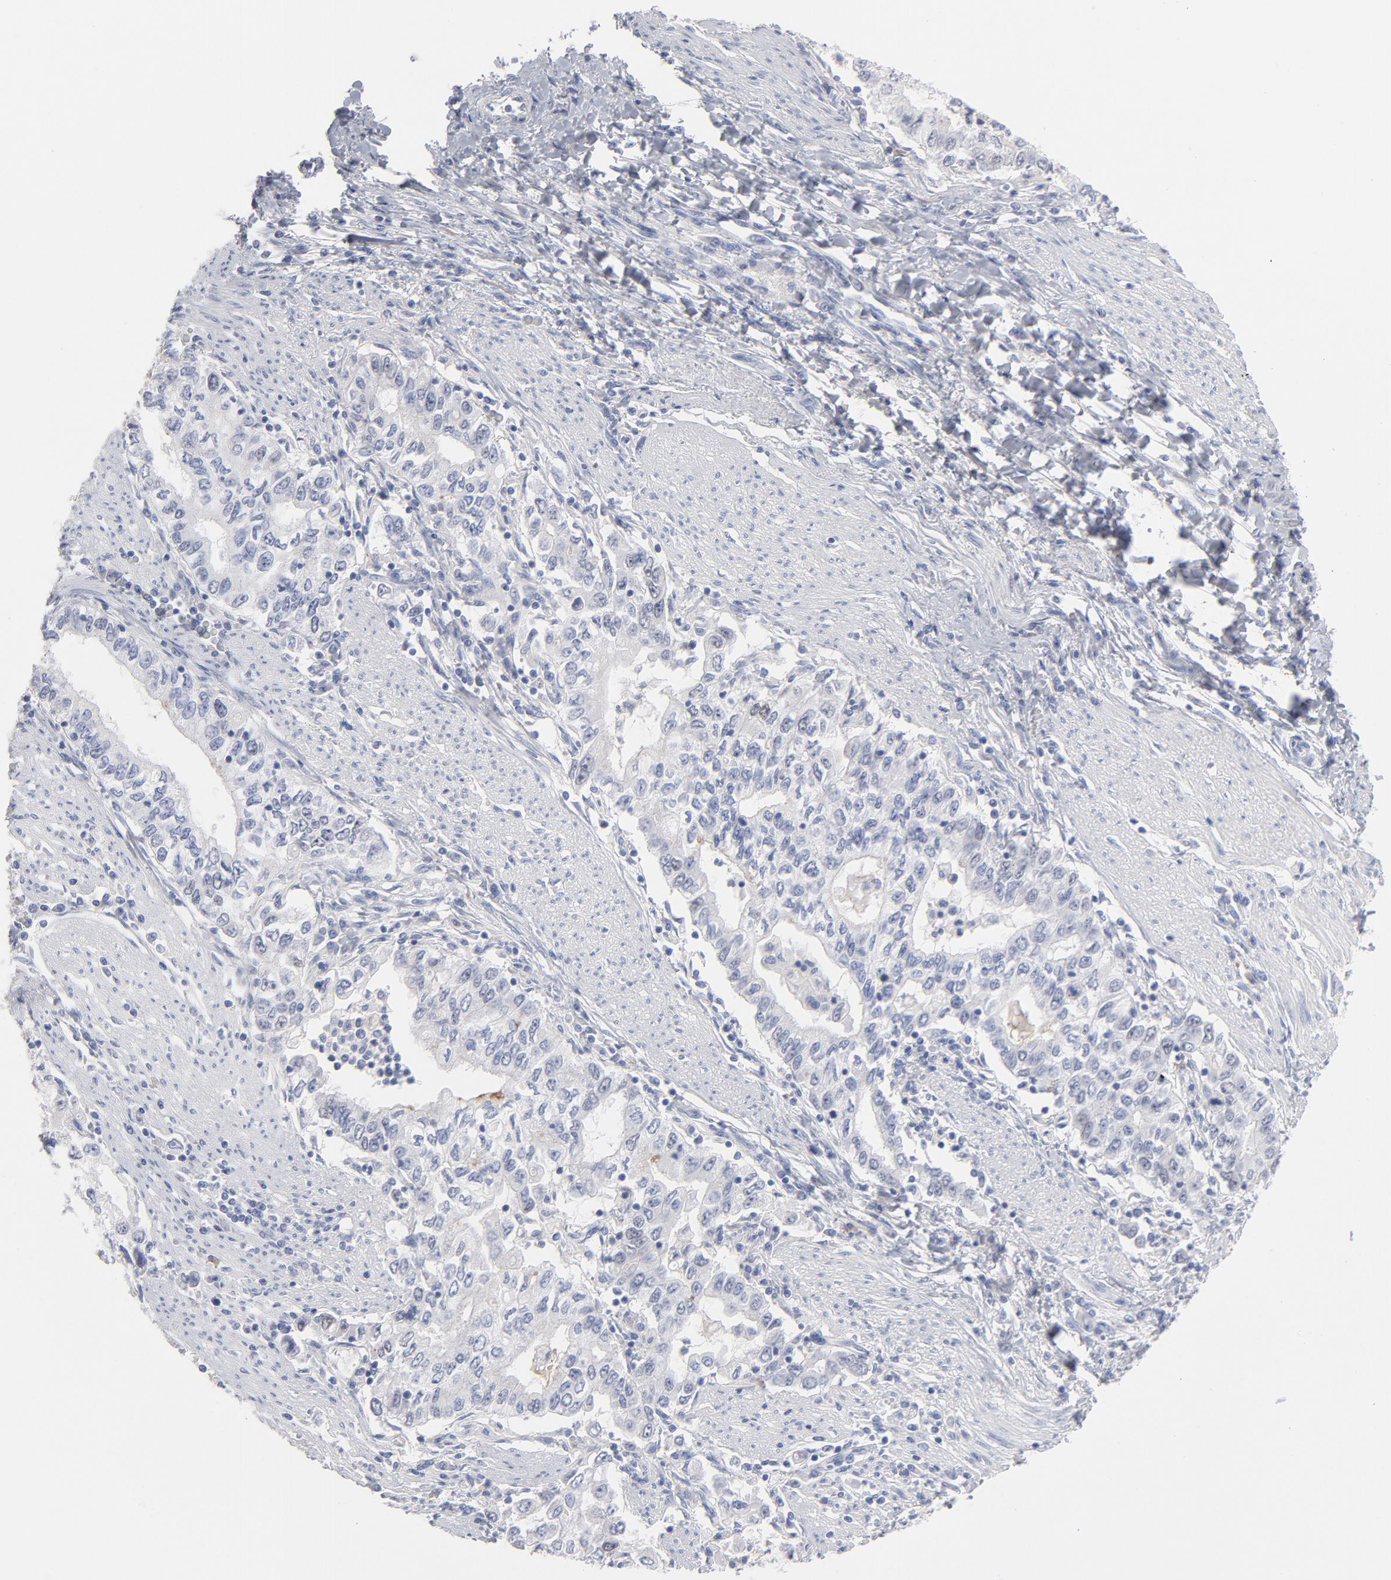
{"staining": {"intensity": "negative", "quantity": "none", "location": "none"}, "tissue": "stomach cancer", "cell_type": "Tumor cells", "image_type": "cancer", "snomed": [{"axis": "morphology", "description": "Adenocarcinoma, NOS"}, {"axis": "topography", "description": "Stomach, lower"}], "caption": "Human stomach adenocarcinoma stained for a protein using immunohistochemistry displays no expression in tumor cells.", "gene": "MCM7", "patient": {"sex": "female", "age": 72}}